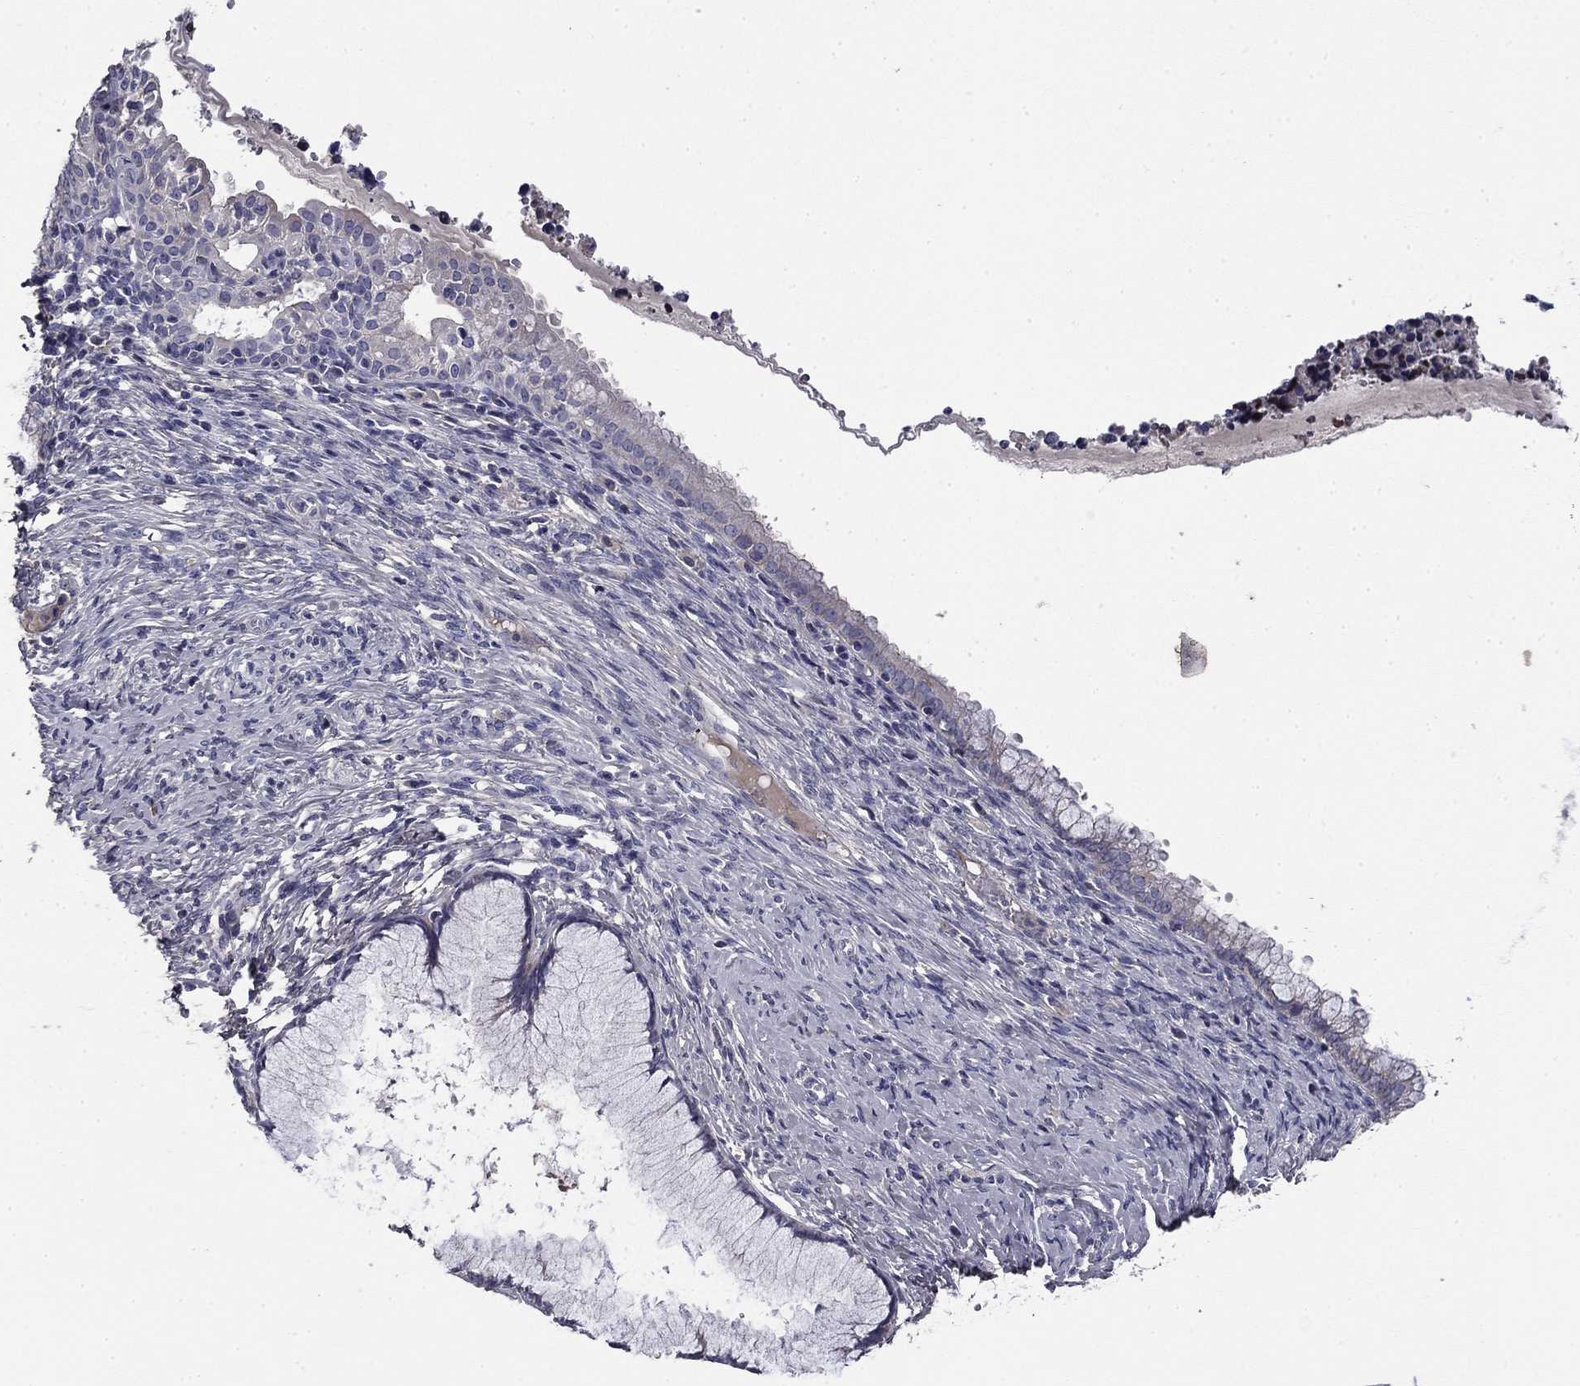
{"staining": {"intensity": "negative", "quantity": "none", "location": "none"}, "tissue": "cervical cancer", "cell_type": "Tumor cells", "image_type": "cancer", "snomed": [{"axis": "morphology", "description": "Squamous cell carcinoma, NOS"}, {"axis": "topography", "description": "Cervix"}], "caption": "High power microscopy image of an IHC micrograph of cervical cancer, revealing no significant expression in tumor cells.", "gene": "COL2A1", "patient": {"sex": "female", "age": 63}}